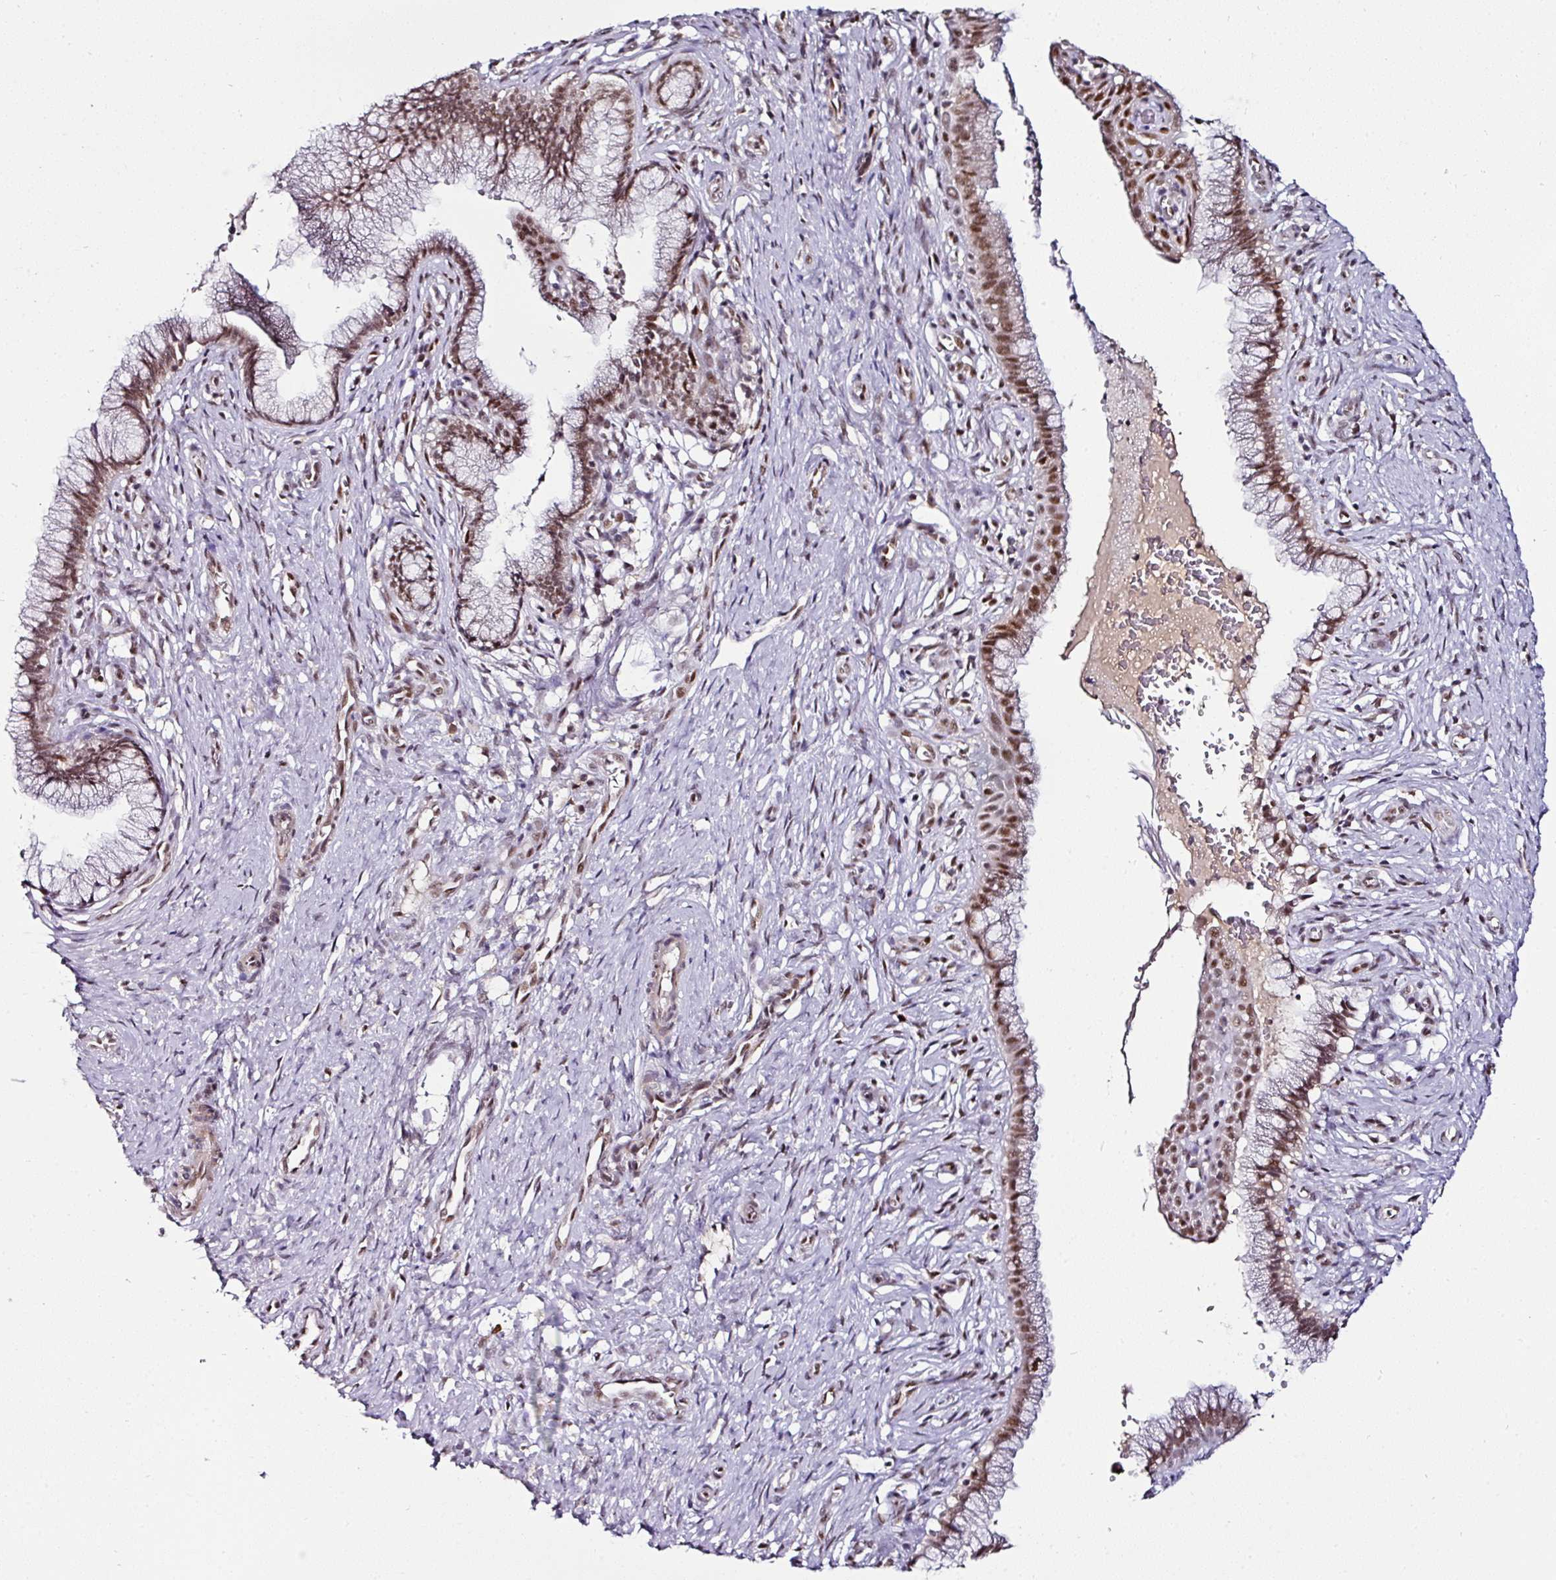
{"staining": {"intensity": "moderate", "quantity": ">75%", "location": "nuclear"}, "tissue": "cervix", "cell_type": "Glandular cells", "image_type": "normal", "snomed": [{"axis": "morphology", "description": "Normal tissue, NOS"}, {"axis": "topography", "description": "Cervix"}], "caption": "Cervix stained with a protein marker displays moderate staining in glandular cells.", "gene": "KLF16", "patient": {"sex": "female", "age": 36}}